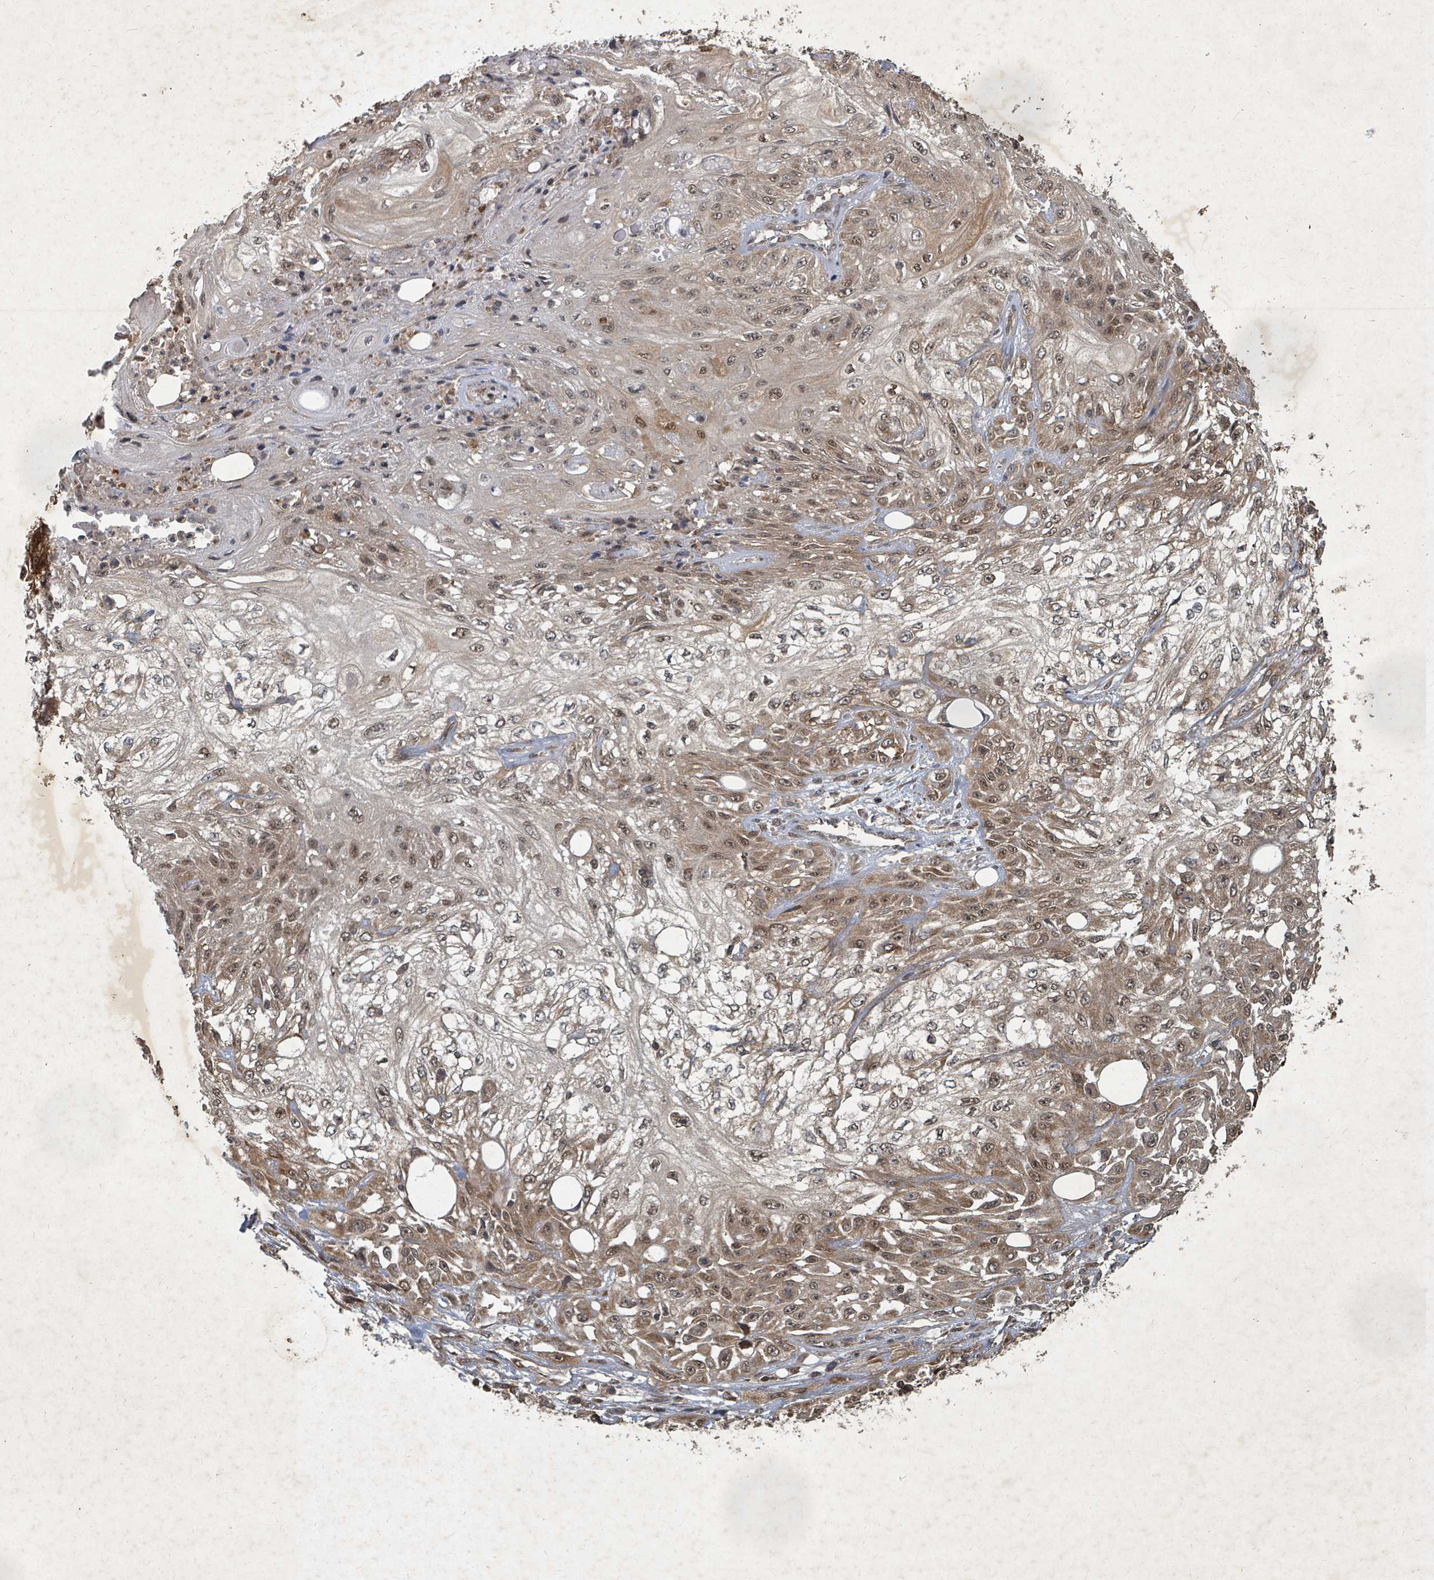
{"staining": {"intensity": "moderate", "quantity": ">75%", "location": "cytoplasmic/membranous,nuclear"}, "tissue": "skin cancer", "cell_type": "Tumor cells", "image_type": "cancer", "snomed": [{"axis": "morphology", "description": "Squamous cell carcinoma, NOS"}, {"axis": "morphology", "description": "Squamous cell carcinoma, metastatic, NOS"}, {"axis": "topography", "description": "Skin"}, {"axis": "topography", "description": "Lymph node"}], "caption": "Skin cancer (squamous cell carcinoma) stained with a protein marker exhibits moderate staining in tumor cells.", "gene": "KDM4E", "patient": {"sex": "male", "age": 75}}